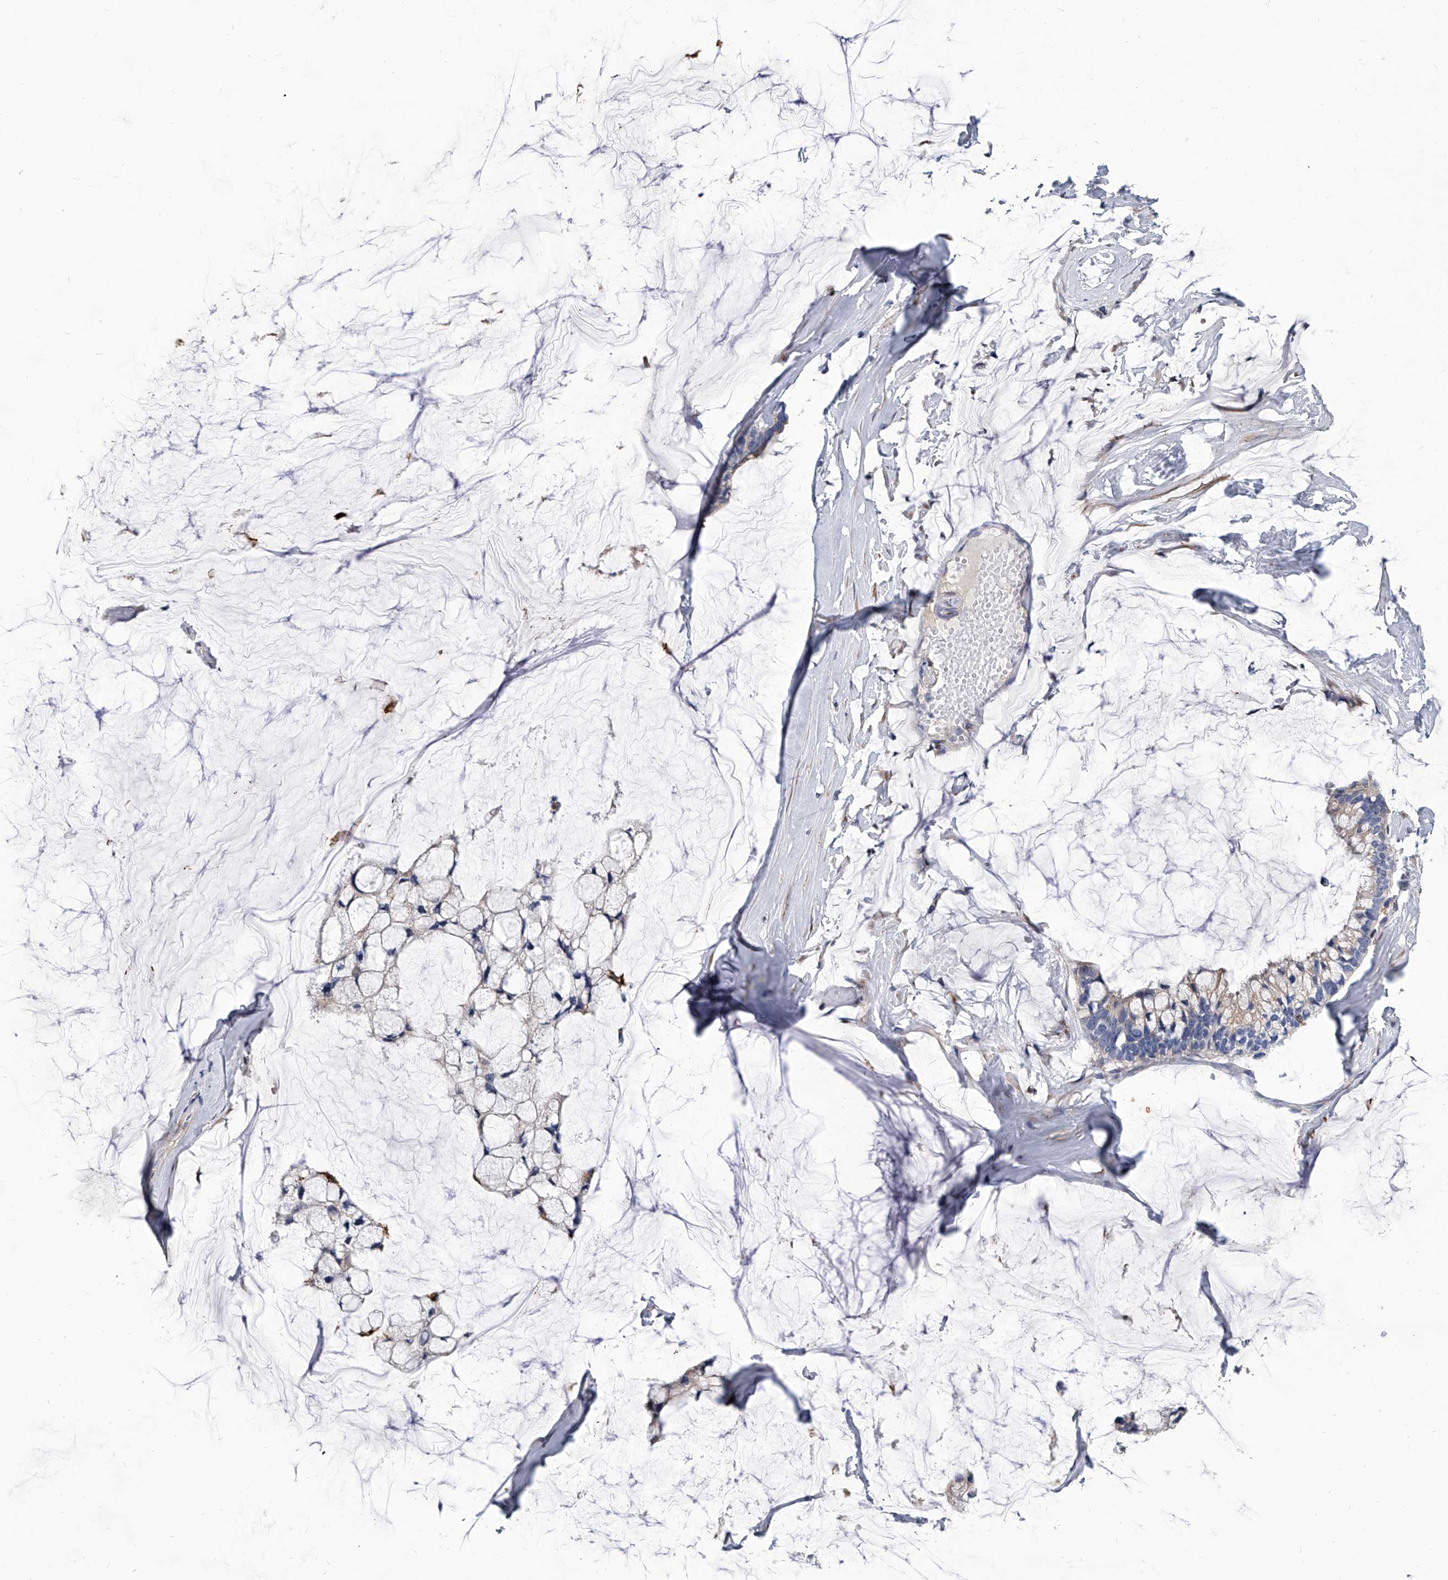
{"staining": {"intensity": "negative", "quantity": "none", "location": "none"}, "tissue": "ovarian cancer", "cell_type": "Tumor cells", "image_type": "cancer", "snomed": [{"axis": "morphology", "description": "Cystadenocarcinoma, mucinous, NOS"}, {"axis": "topography", "description": "Ovary"}], "caption": "Ovarian mucinous cystadenocarcinoma was stained to show a protein in brown. There is no significant positivity in tumor cells.", "gene": "SPP1", "patient": {"sex": "female", "age": 39}}